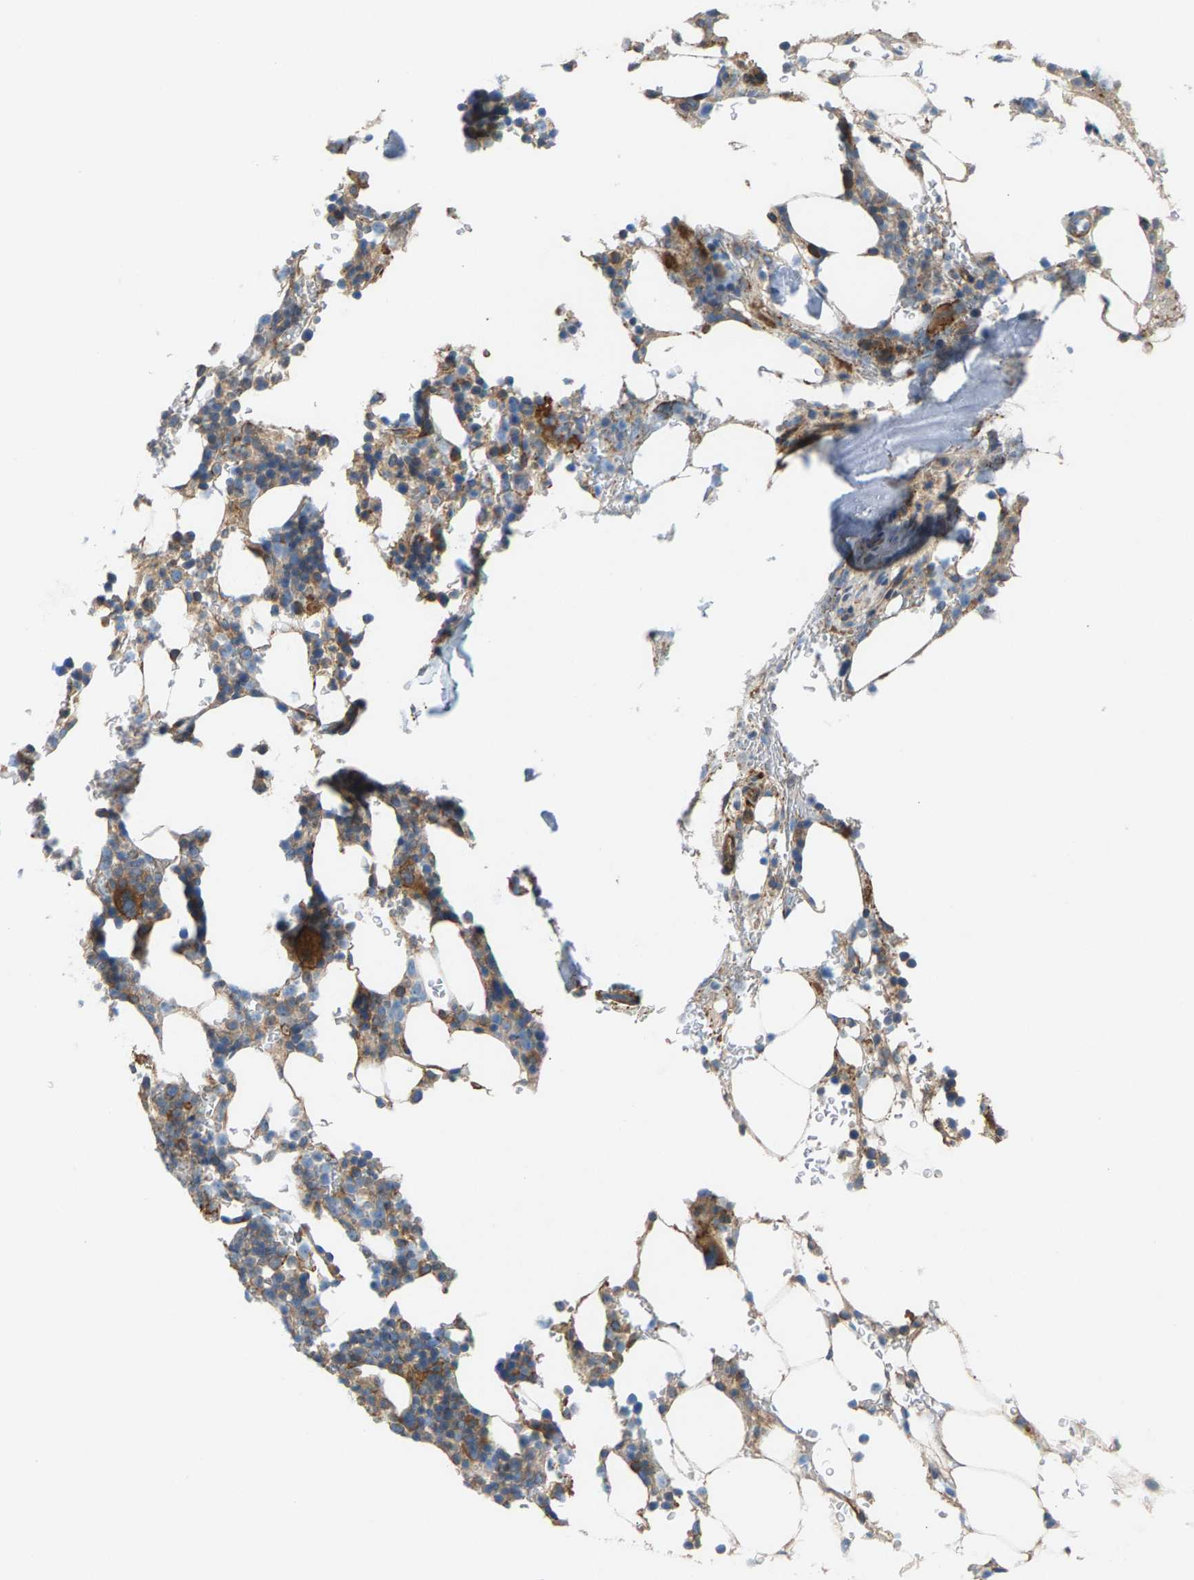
{"staining": {"intensity": "strong", "quantity": "<25%", "location": "cytoplasmic/membranous"}, "tissue": "bone marrow", "cell_type": "Hematopoietic cells", "image_type": "normal", "snomed": [{"axis": "morphology", "description": "Normal tissue, NOS"}, {"axis": "topography", "description": "Bone marrow"}], "caption": "Immunohistochemistry (IHC) staining of normal bone marrow, which shows medium levels of strong cytoplasmic/membranous expression in about <25% of hematopoietic cells indicating strong cytoplasmic/membranous protein positivity. The staining was performed using DAB (3,3'-diaminobenzidine) (brown) for protein detection and nuclei were counterstained in hematoxylin (blue).", "gene": "PDCL", "patient": {"sex": "female", "age": 81}}